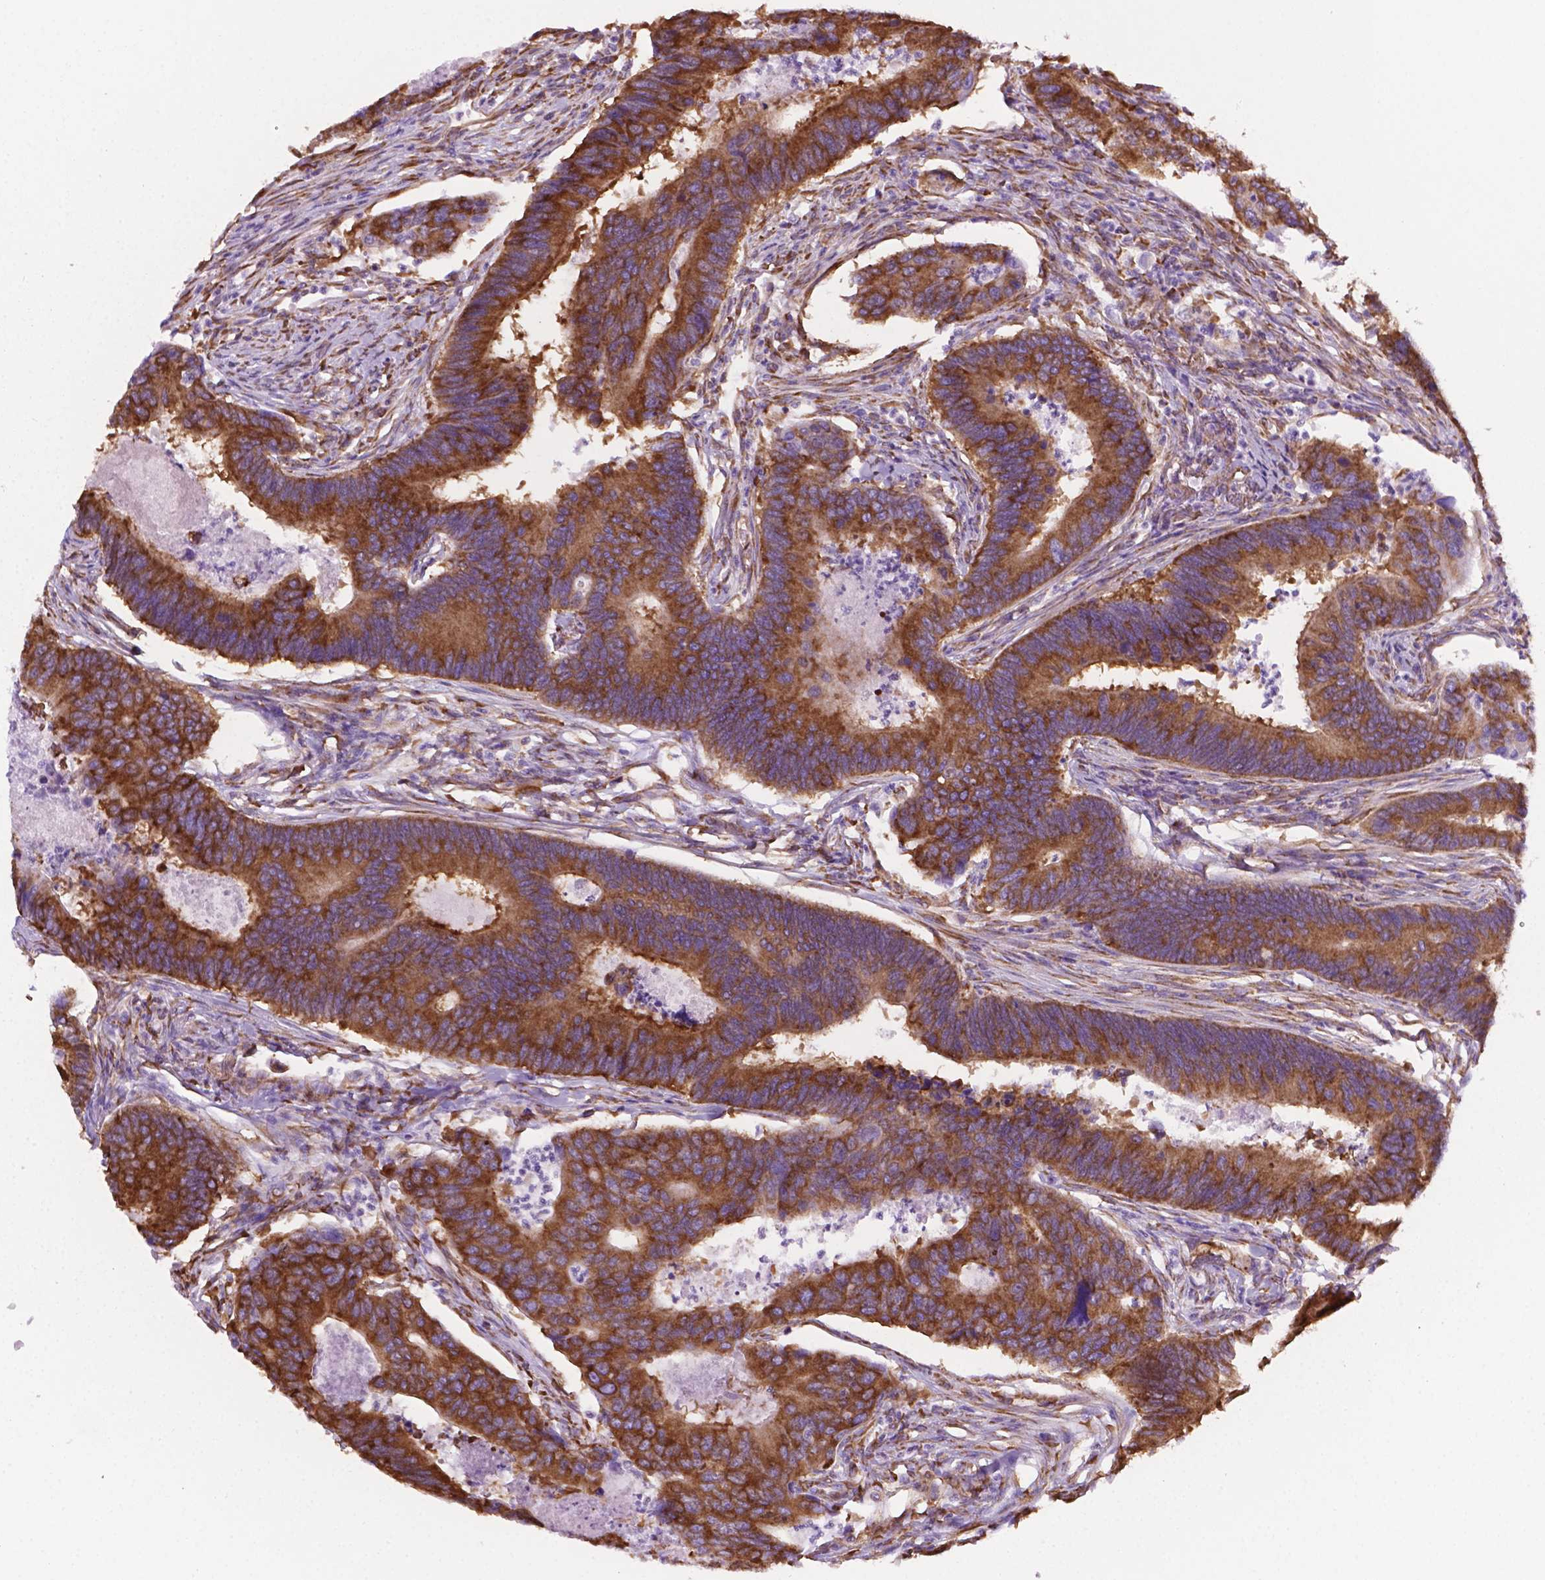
{"staining": {"intensity": "strong", "quantity": ">75%", "location": "cytoplasmic/membranous"}, "tissue": "colorectal cancer", "cell_type": "Tumor cells", "image_type": "cancer", "snomed": [{"axis": "morphology", "description": "Adenocarcinoma, NOS"}, {"axis": "topography", "description": "Colon"}], "caption": "Immunohistochemistry (IHC) staining of adenocarcinoma (colorectal), which exhibits high levels of strong cytoplasmic/membranous staining in approximately >75% of tumor cells indicating strong cytoplasmic/membranous protein staining. The staining was performed using DAB (3,3'-diaminobenzidine) (brown) for protein detection and nuclei were counterstained in hematoxylin (blue).", "gene": "RPL29", "patient": {"sex": "female", "age": 67}}